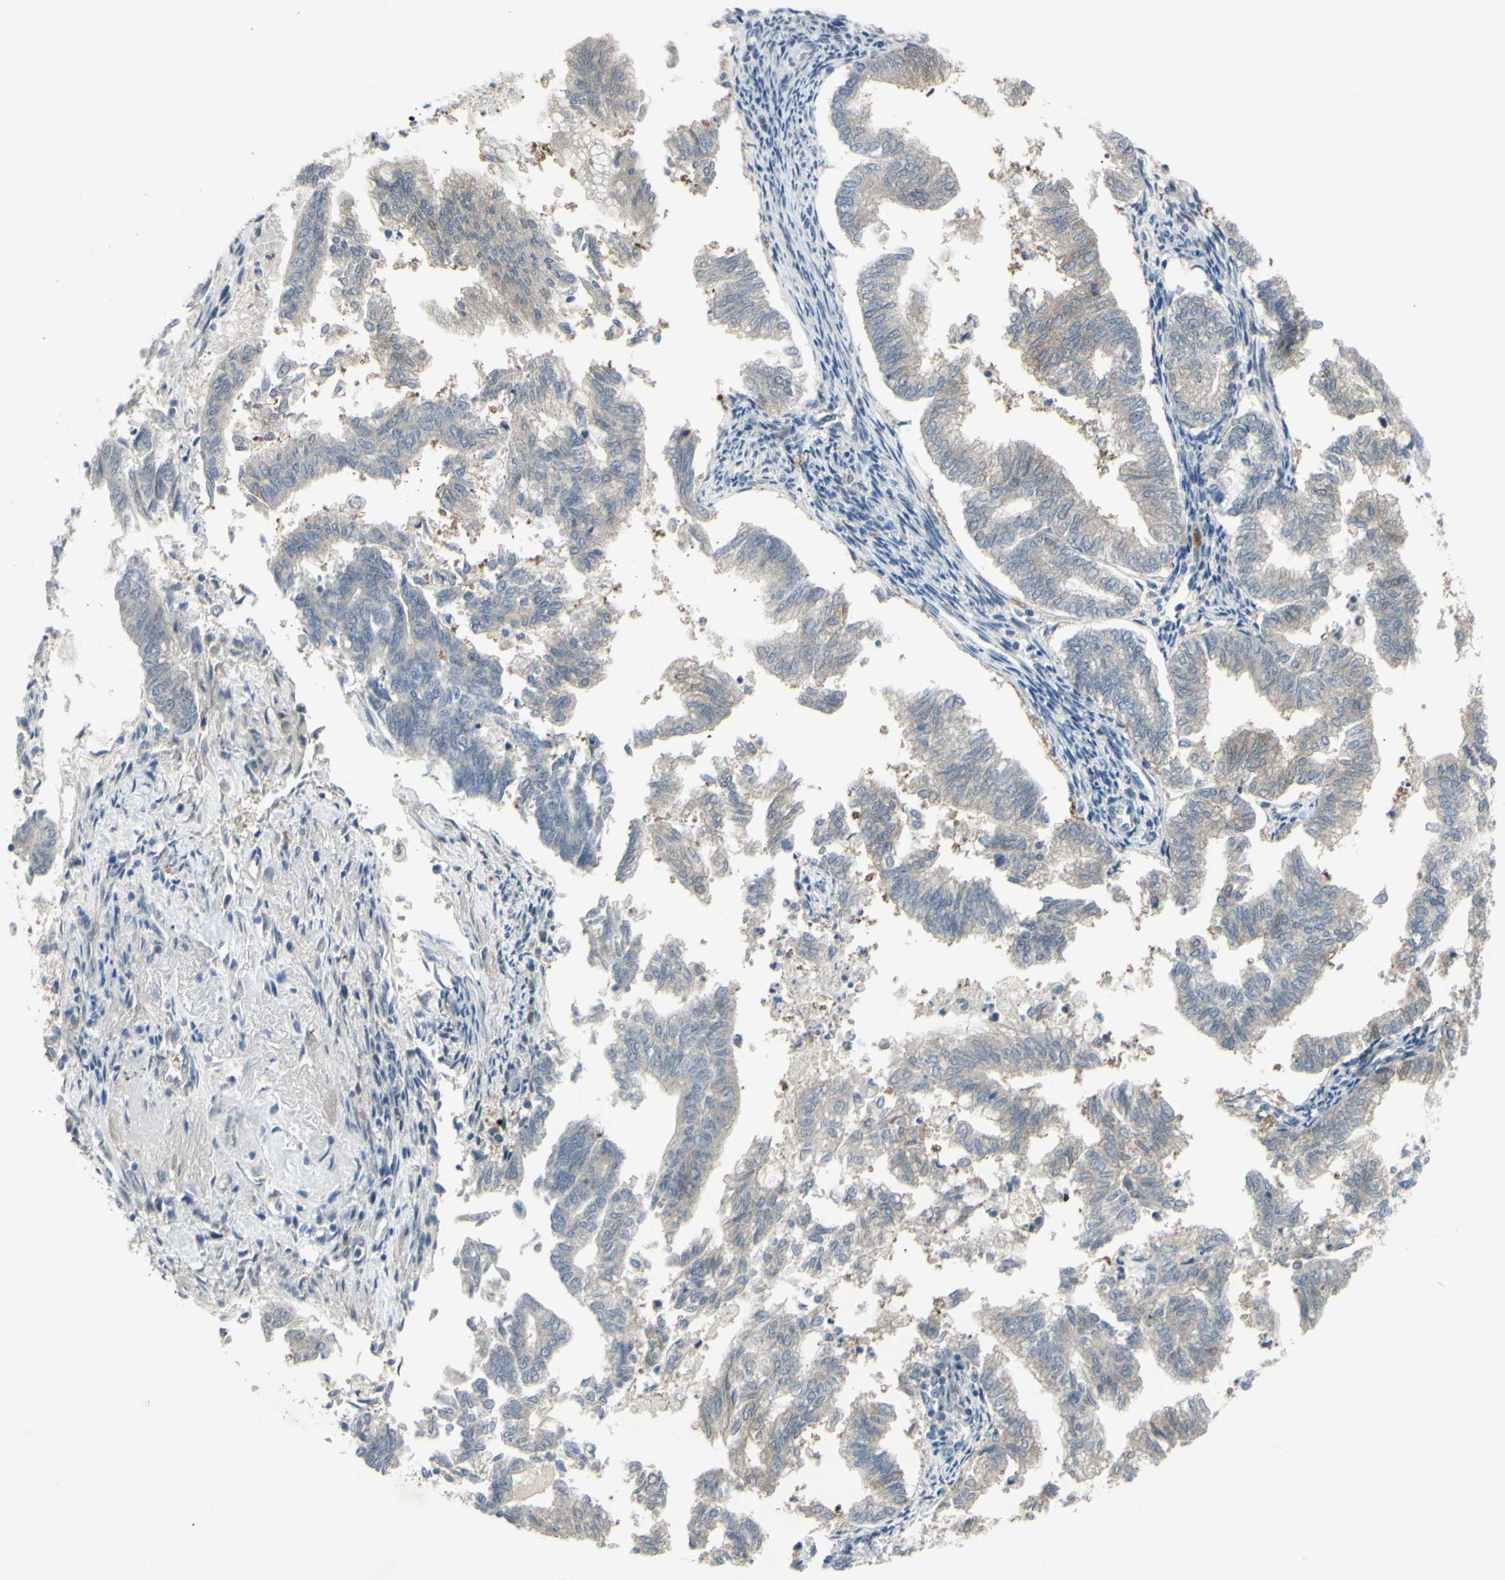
{"staining": {"intensity": "negative", "quantity": "none", "location": "none"}, "tissue": "endometrial cancer", "cell_type": "Tumor cells", "image_type": "cancer", "snomed": [{"axis": "morphology", "description": "Necrosis, NOS"}, {"axis": "morphology", "description": "Adenocarcinoma, NOS"}, {"axis": "topography", "description": "Endometrium"}], "caption": "IHC image of adenocarcinoma (endometrial) stained for a protein (brown), which exhibits no staining in tumor cells.", "gene": "ETNK1", "patient": {"sex": "female", "age": 79}}